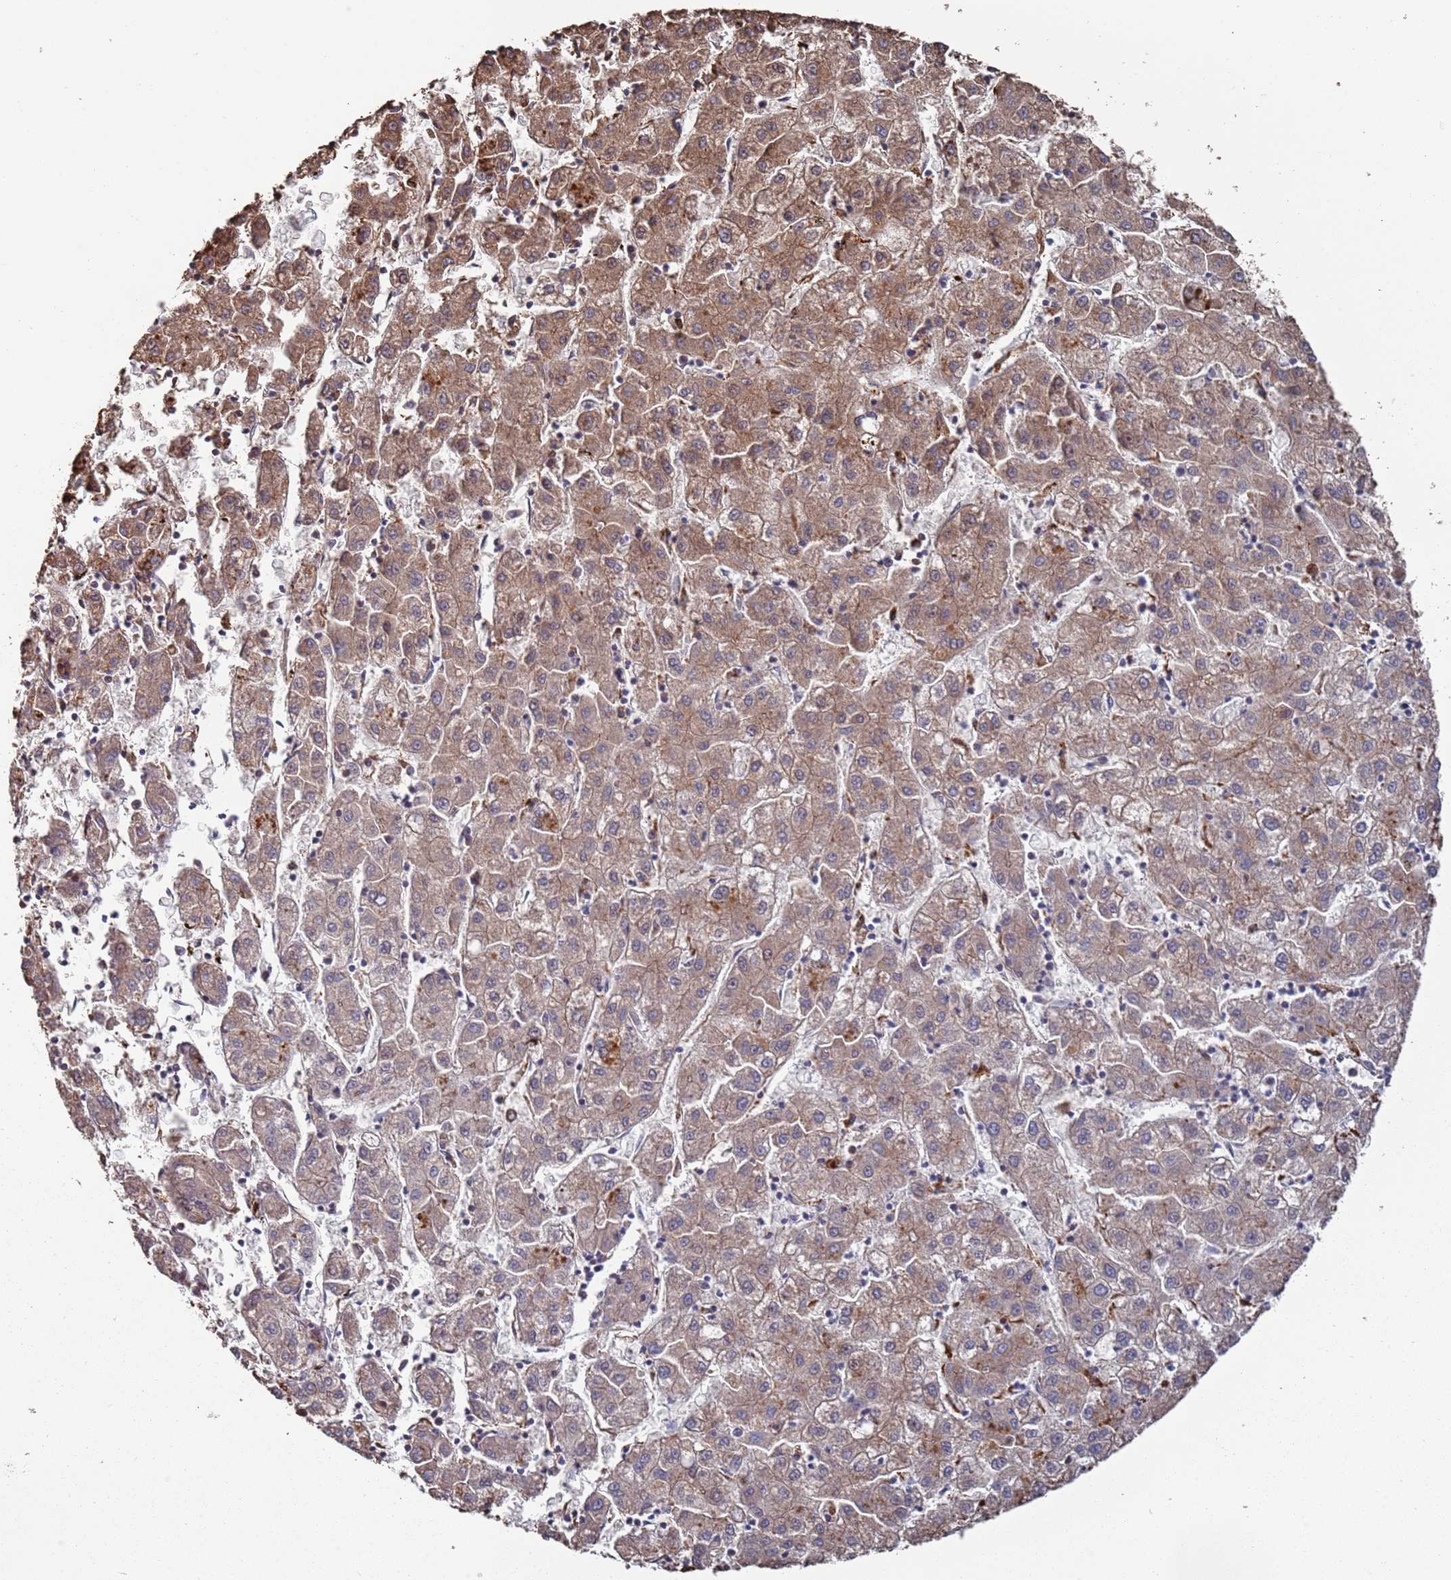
{"staining": {"intensity": "moderate", "quantity": ">75%", "location": "cytoplasmic/membranous"}, "tissue": "liver cancer", "cell_type": "Tumor cells", "image_type": "cancer", "snomed": [{"axis": "morphology", "description": "Carcinoma, Hepatocellular, NOS"}, {"axis": "topography", "description": "Liver"}], "caption": "This is a micrograph of immunohistochemistry (IHC) staining of hepatocellular carcinoma (liver), which shows moderate staining in the cytoplasmic/membranous of tumor cells.", "gene": "LACC1", "patient": {"sex": "male", "age": 72}}